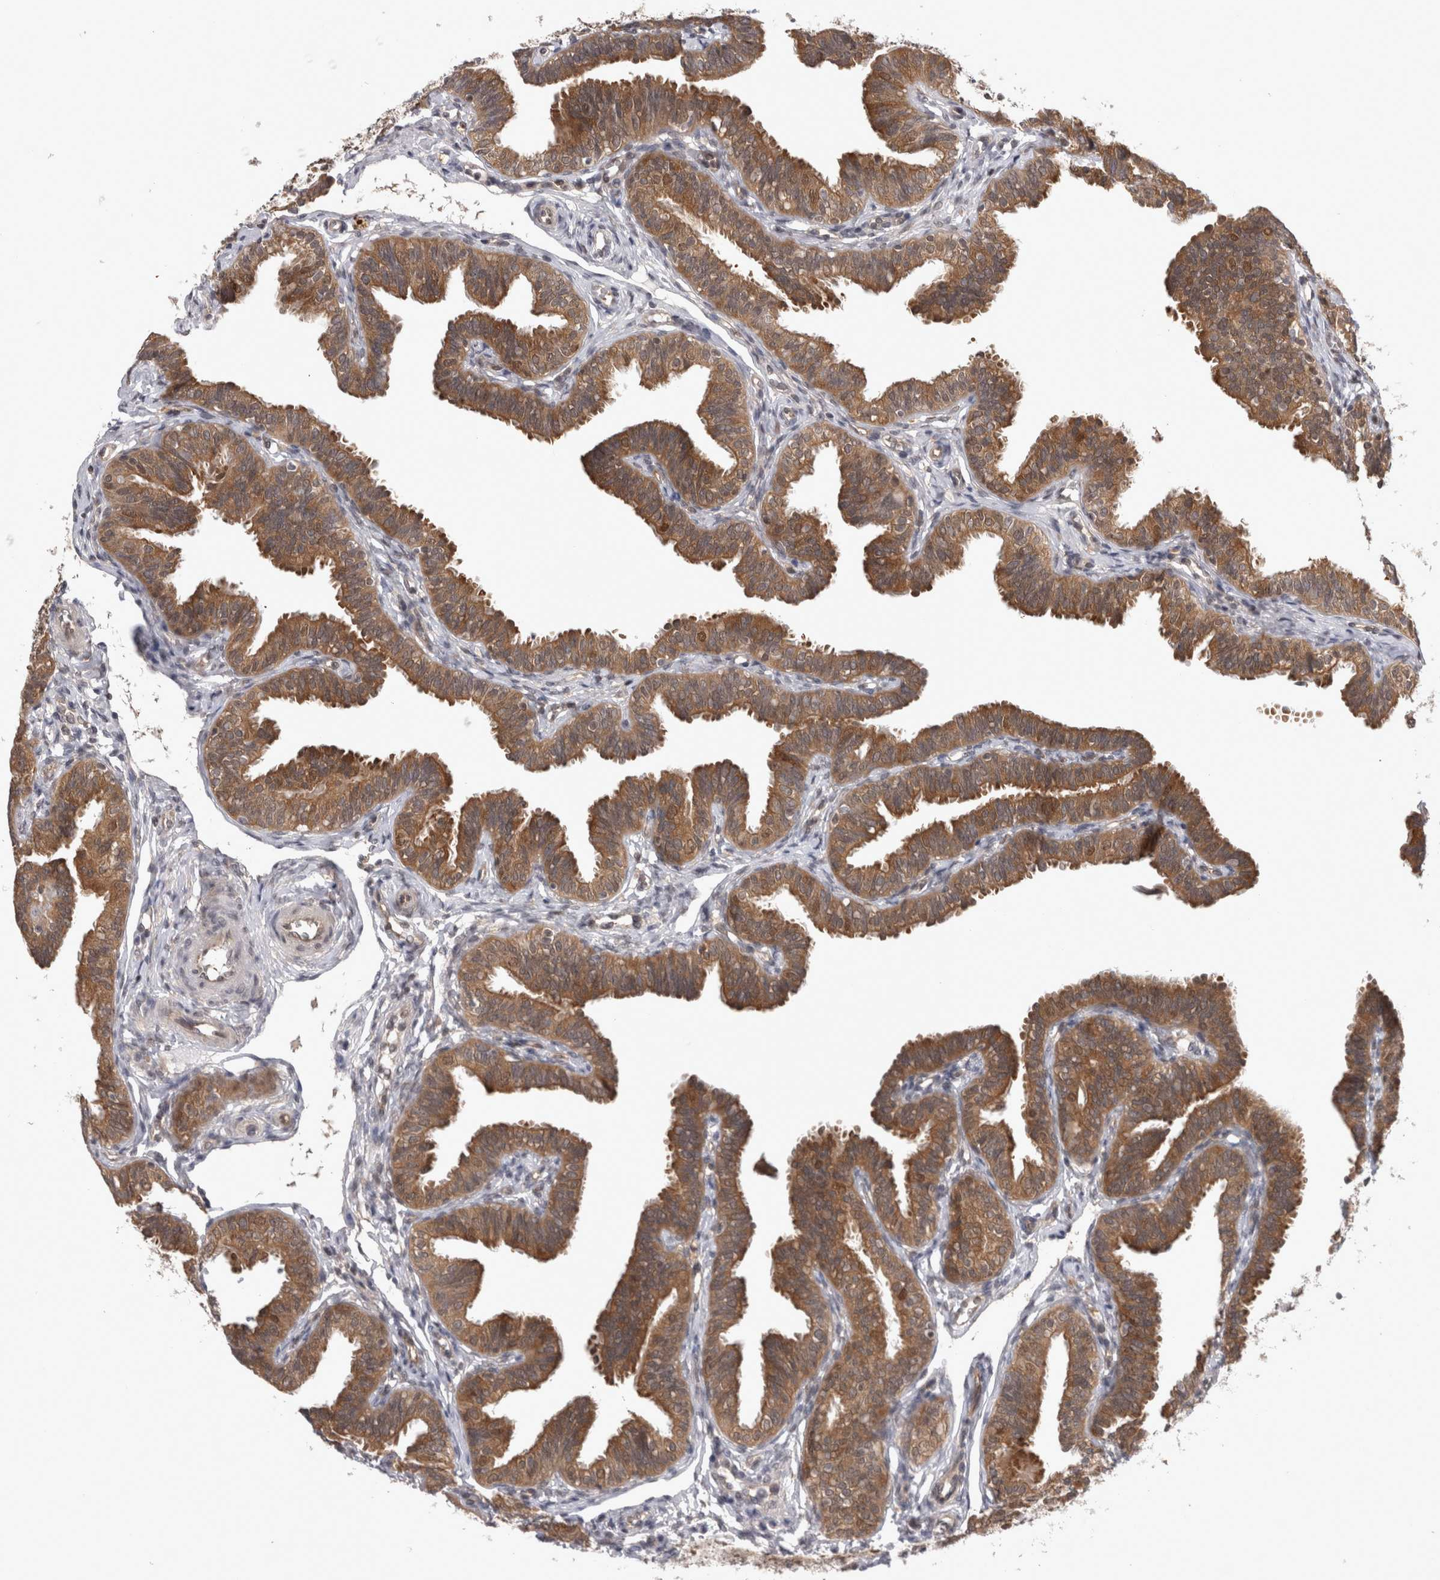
{"staining": {"intensity": "strong", "quantity": ">75%", "location": "cytoplasmic/membranous"}, "tissue": "fallopian tube", "cell_type": "Glandular cells", "image_type": "normal", "snomed": [{"axis": "morphology", "description": "Normal tissue, NOS"}, {"axis": "topography", "description": "Fallopian tube"}], "caption": "A high amount of strong cytoplasmic/membranous expression is identified in about >75% of glandular cells in unremarkable fallopian tube.", "gene": "PSMB2", "patient": {"sex": "female", "age": 35}}